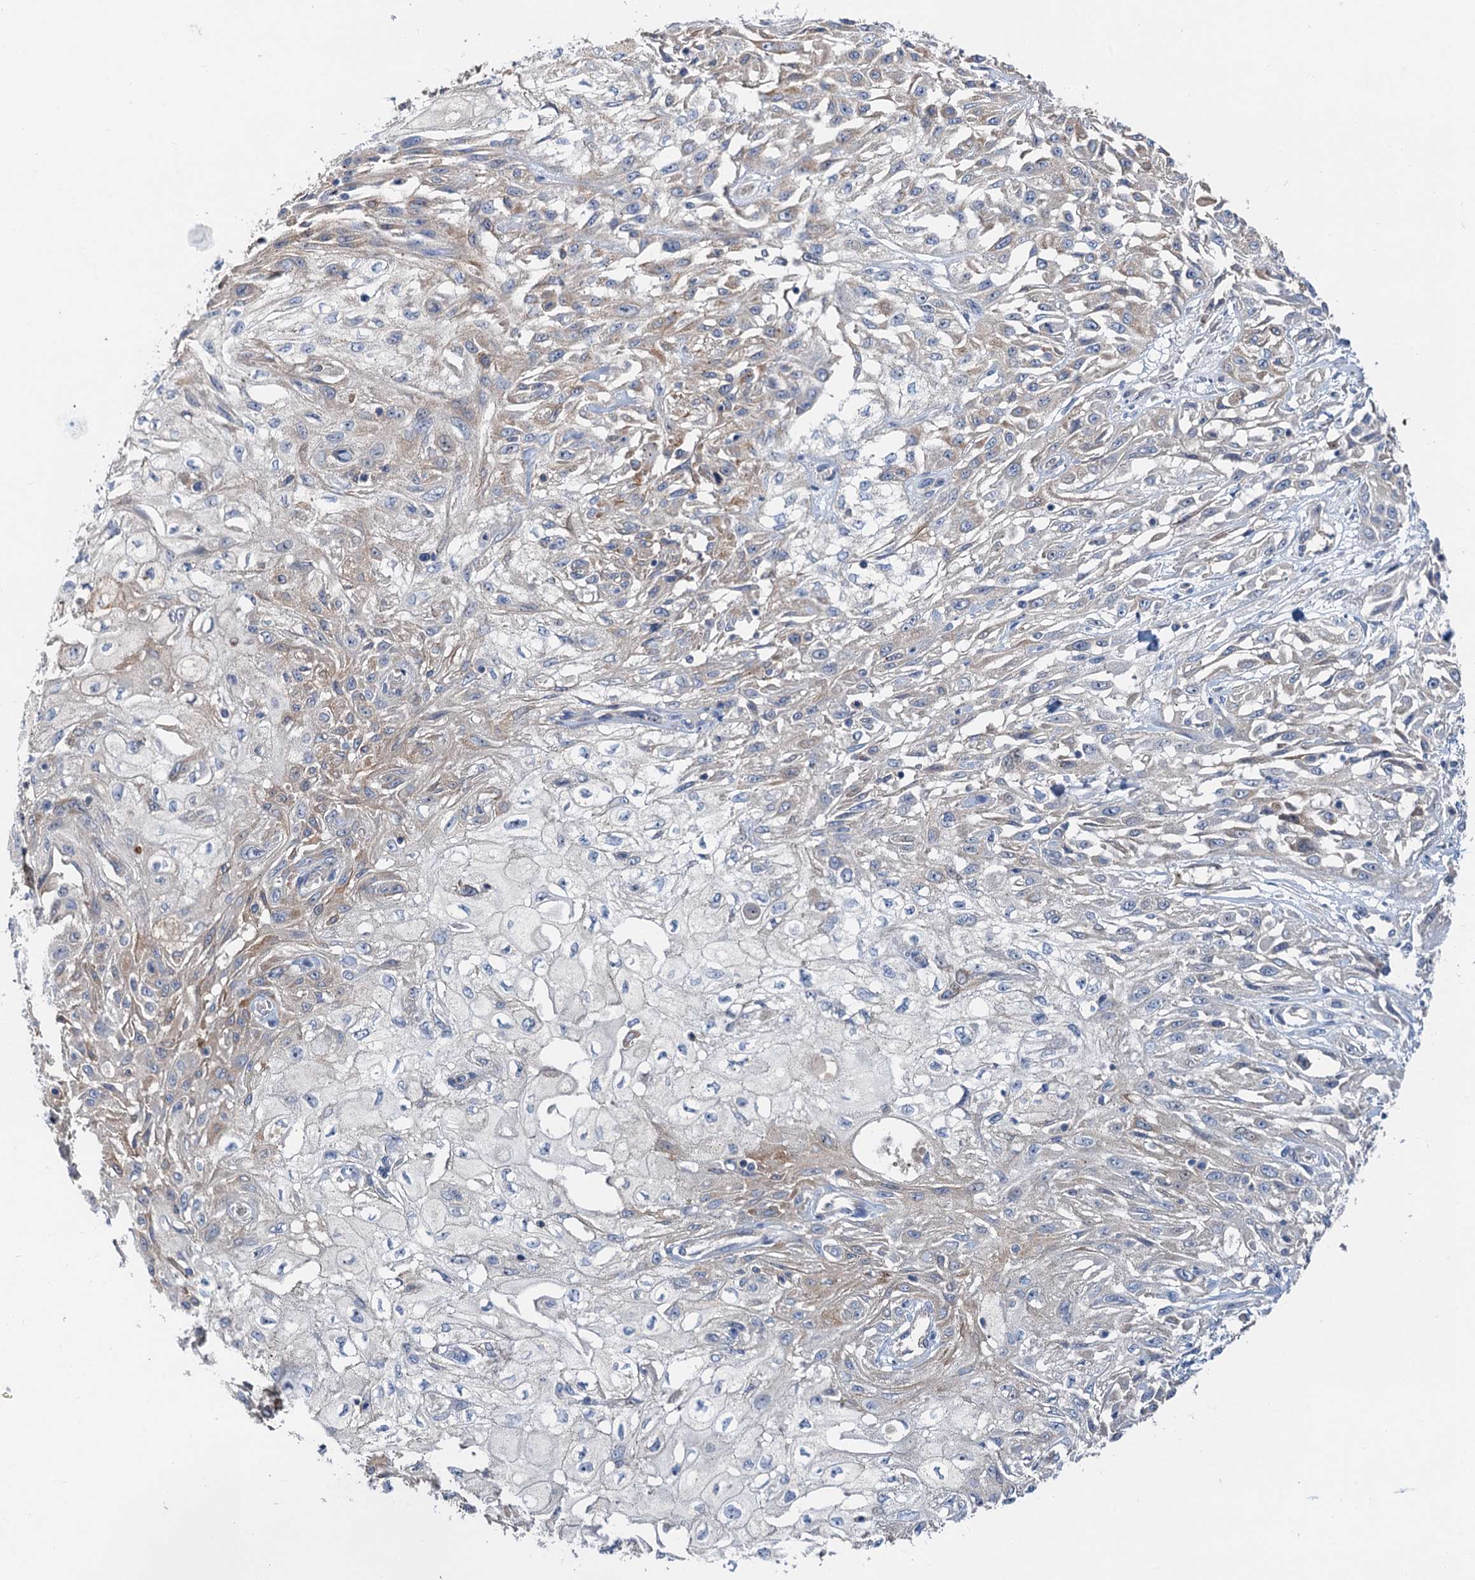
{"staining": {"intensity": "weak", "quantity": "<25%", "location": "cytoplasmic/membranous"}, "tissue": "skin cancer", "cell_type": "Tumor cells", "image_type": "cancer", "snomed": [{"axis": "morphology", "description": "Squamous cell carcinoma, NOS"}, {"axis": "morphology", "description": "Squamous cell carcinoma, metastatic, NOS"}, {"axis": "topography", "description": "Skin"}, {"axis": "topography", "description": "Lymph node"}], "caption": "The immunohistochemistry (IHC) micrograph has no significant expression in tumor cells of skin cancer tissue.", "gene": "ANKRD26", "patient": {"sex": "male", "age": 75}}